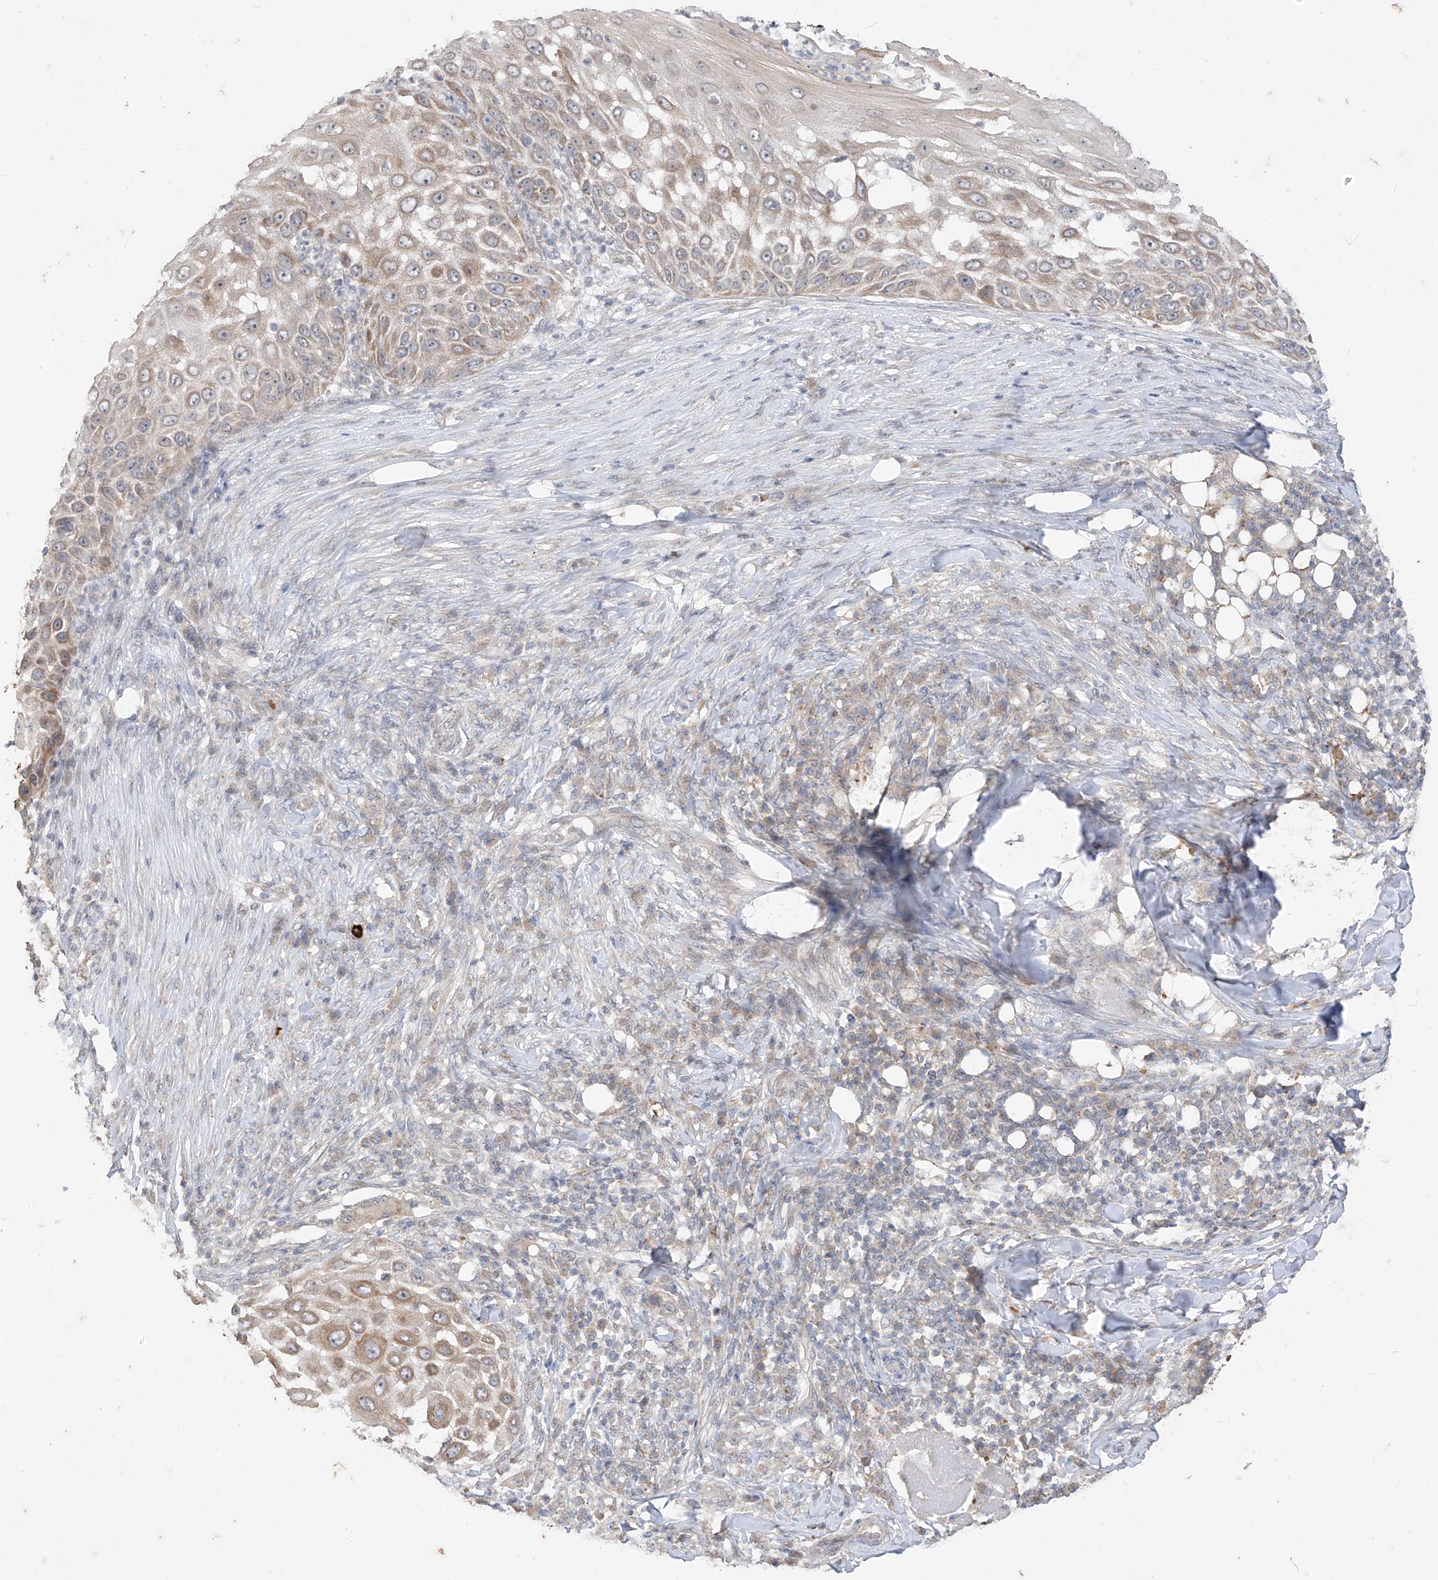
{"staining": {"intensity": "weak", "quantity": "25%-75%", "location": "cytoplasmic/membranous"}, "tissue": "skin cancer", "cell_type": "Tumor cells", "image_type": "cancer", "snomed": [{"axis": "morphology", "description": "Squamous cell carcinoma, NOS"}, {"axis": "topography", "description": "Skin"}], "caption": "Protein expression analysis of skin cancer (squamous cell carcinoma) shows weak cytoplasmic/membranous expression in about 25%-75% of tumor cells. (DAB IHC, brown staining for protein, blue staining for nuclei).", "gene": "MTUS2", "patient": {"sex": "female", "age": 44}}